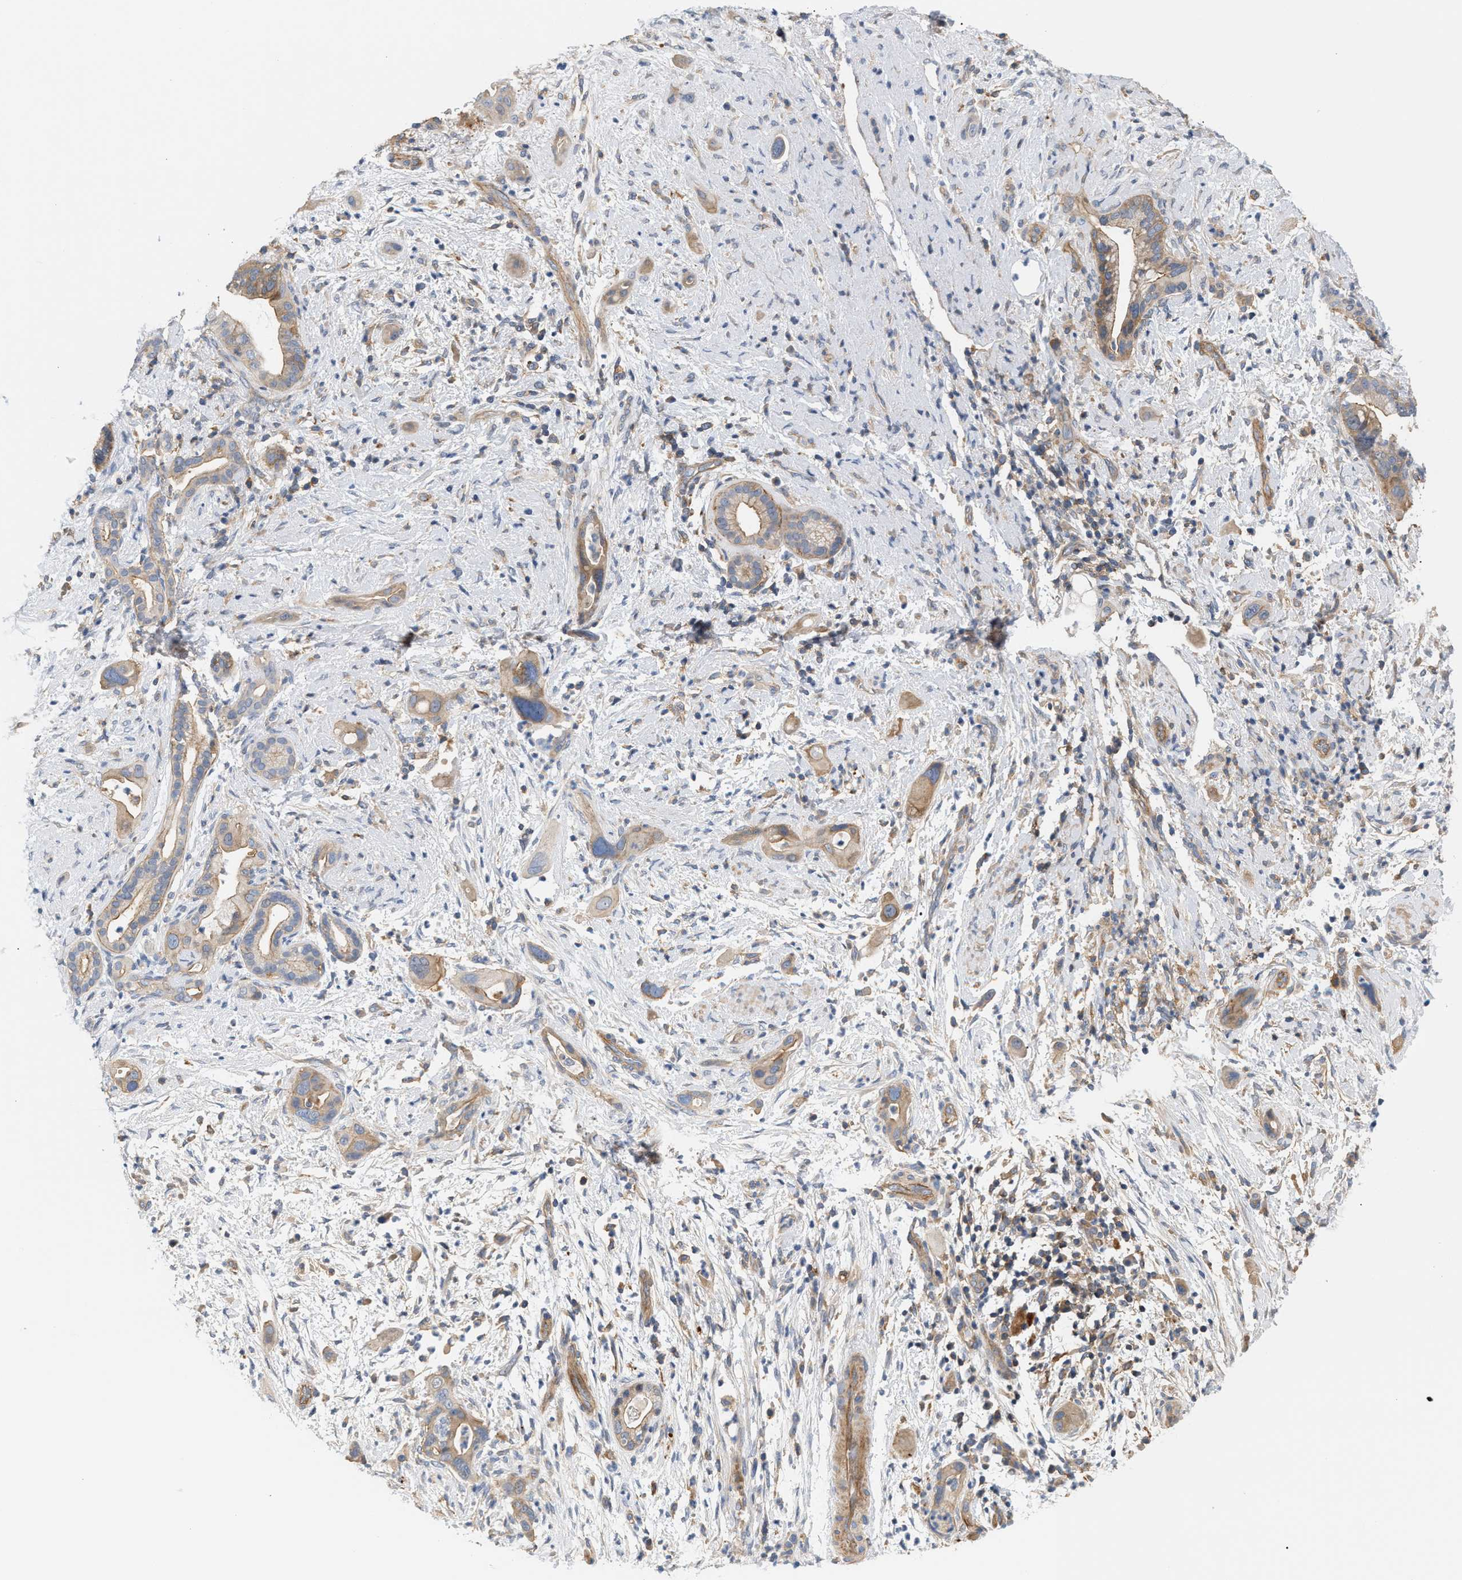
{"staining": {"intensity": "weak", "quantity": ">75%", "location": "cytoplasmic/membranous"}, "tissue": "pancreatic cancer", "cell_type": "Tumor cells", "image_type": "cancer", "snomed": [{"axis": "morphology", "description": "Adenocarcinoma, NOS"}, {"axis": "topography", "description": "Pancreas"}], "caption": "Human adenocarcinoma (pancreatic) stained with a protein marker shows weak staining in tumor cells.", "gene": "LRCH1", "patient": {"sex": "male", "age": 59}}